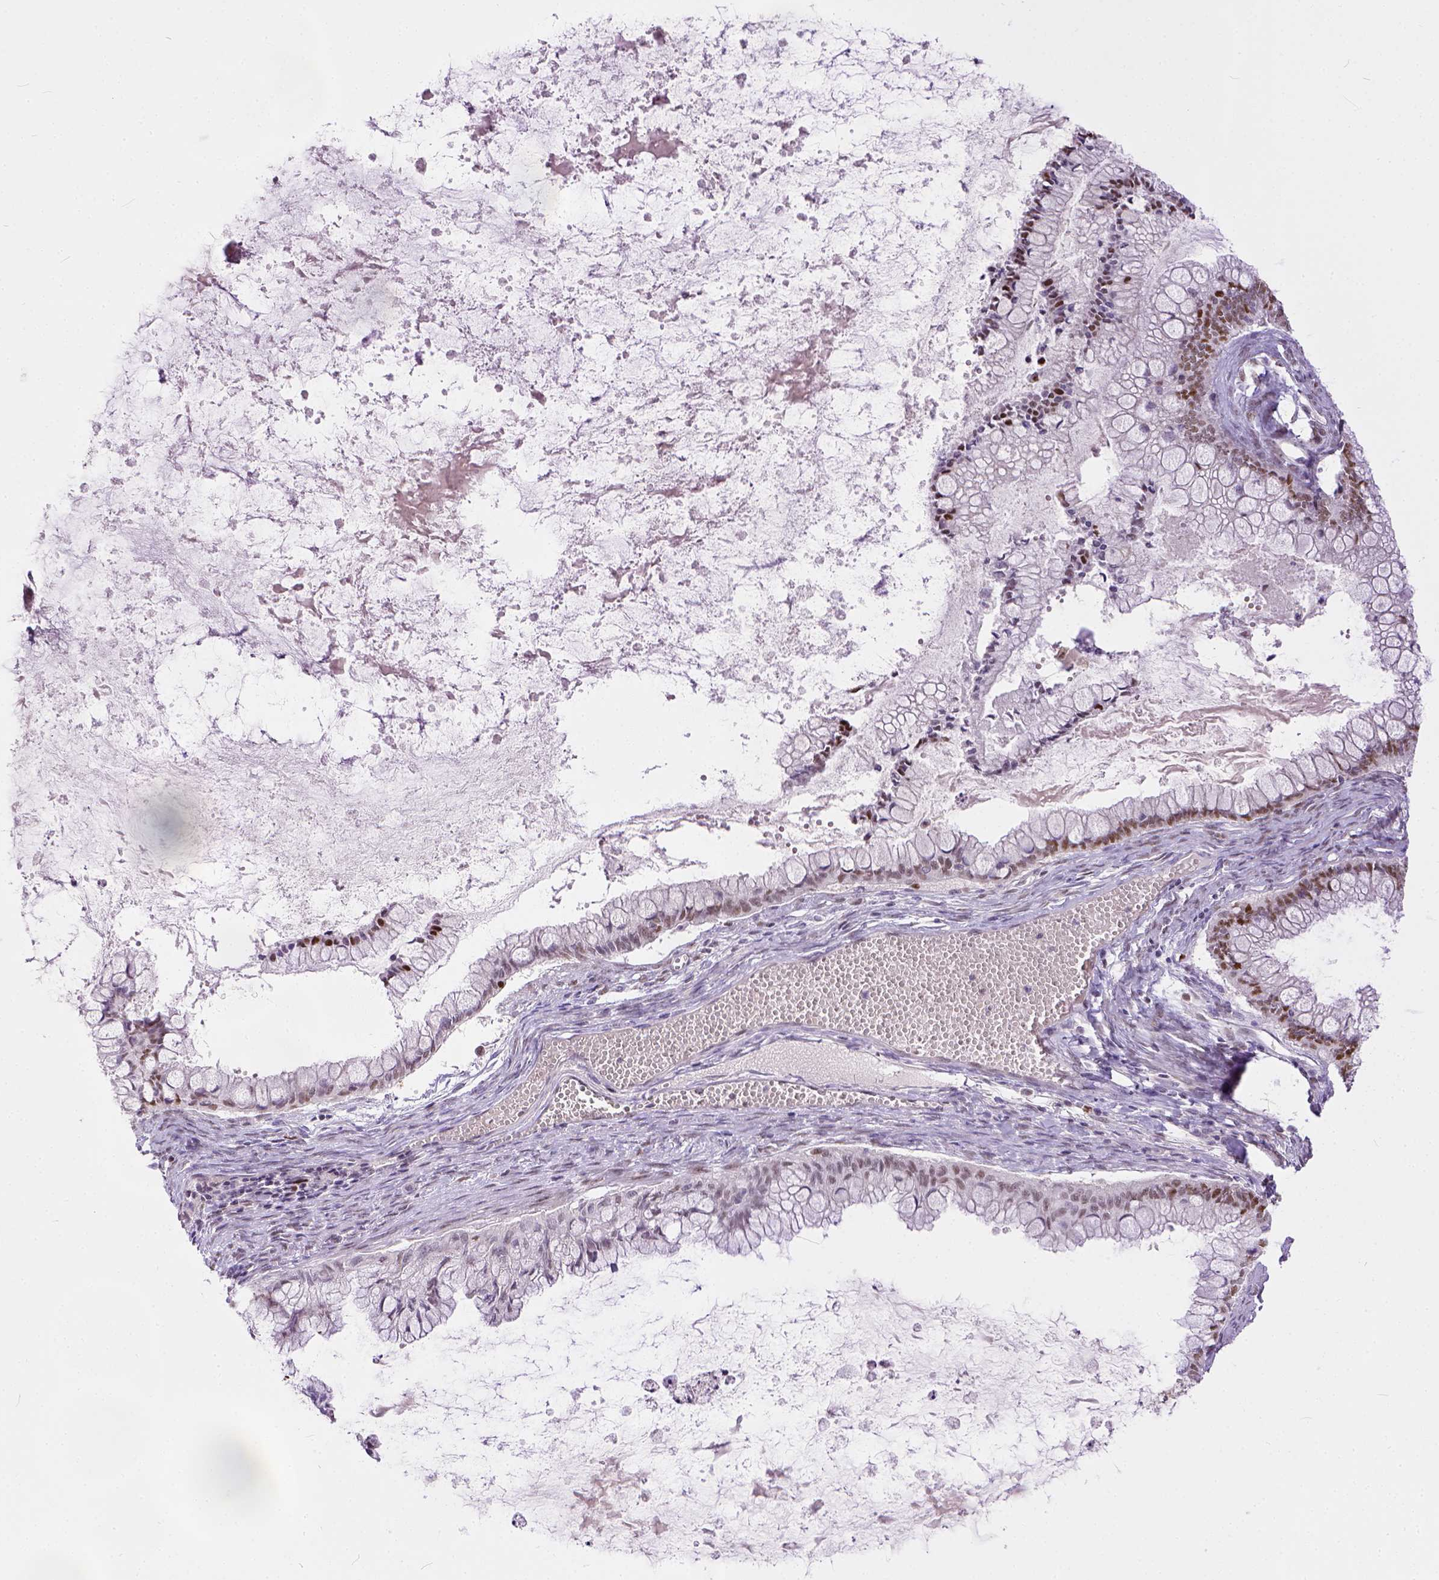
{"staining": {"intensity": "moderate", "quantity": ">75%", "location": "nuclear"}, "tissue": "ovarian cancer", "cell_type": "Tumor cells", "image_type": "cancer", "snomed": [{"axis": "morphology", "description": "Cystadenocarcinoma, mucinous, NOS"}, {"axis": "topography", "description": "Ovary"}], "caption": "Immunohistochemical staining of human ovarian cancer (mucinous cystadenocarcinoma) exhibits medium levels of moderate nuclear staining in about >75% of tumor cells.", "gene": "ERCC1", "patient": {"sex": "female", "age": 67}}